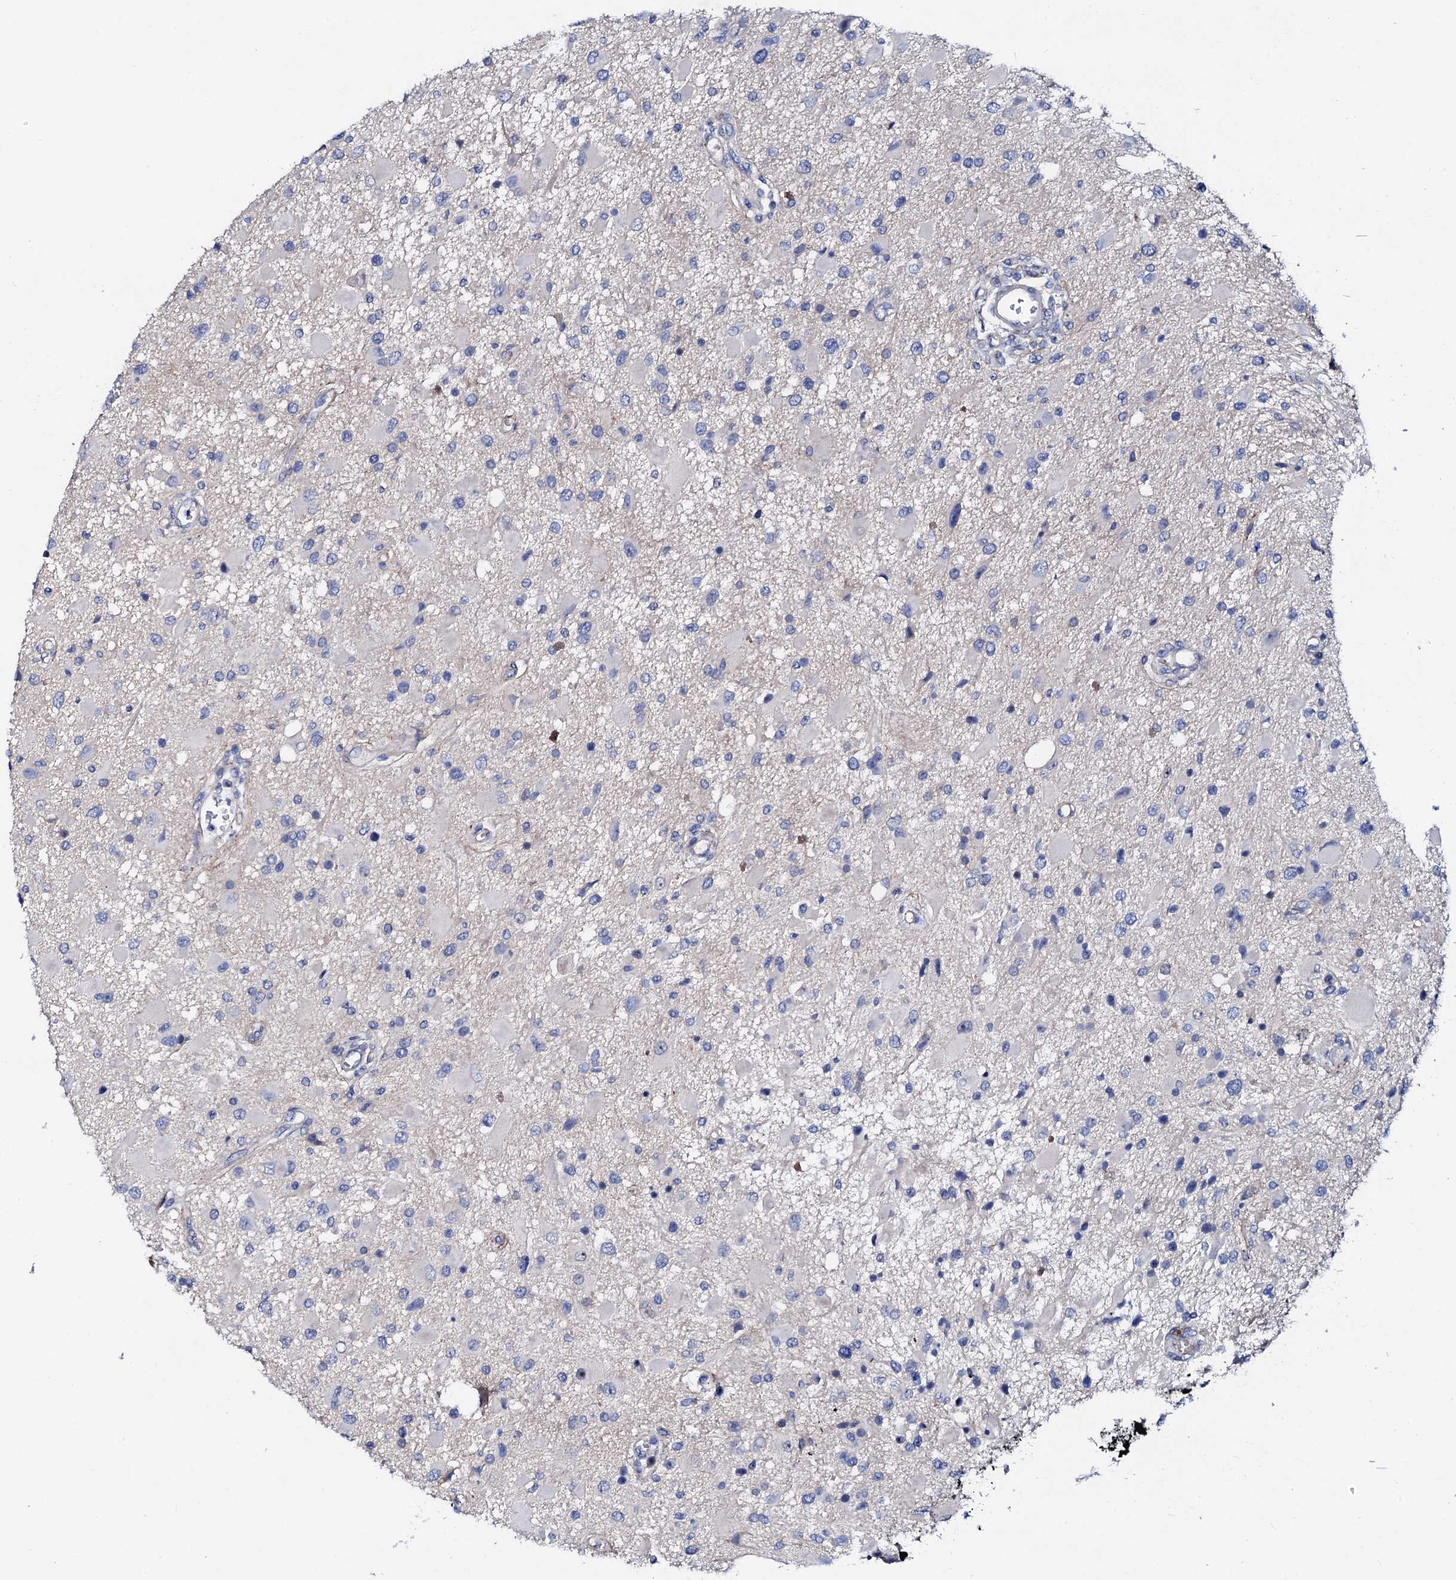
{"staining": {"intensity": "negative", "quantity": "none", "location": "none"}, "tissue": "glioma", "cell_type": "Tumor cells", "image_type": "cancer", "snomed": [{"axis": "morphology", "description": "Glioma, malignant, High grade"}, {"axis": "topography", "description": "Brain"}], "caption": "IHC of malignant high-grade glioma exhibits no expression in tumor cells.", "gene": "TRDN", "patient": {"sex": "male", "age": 53}}